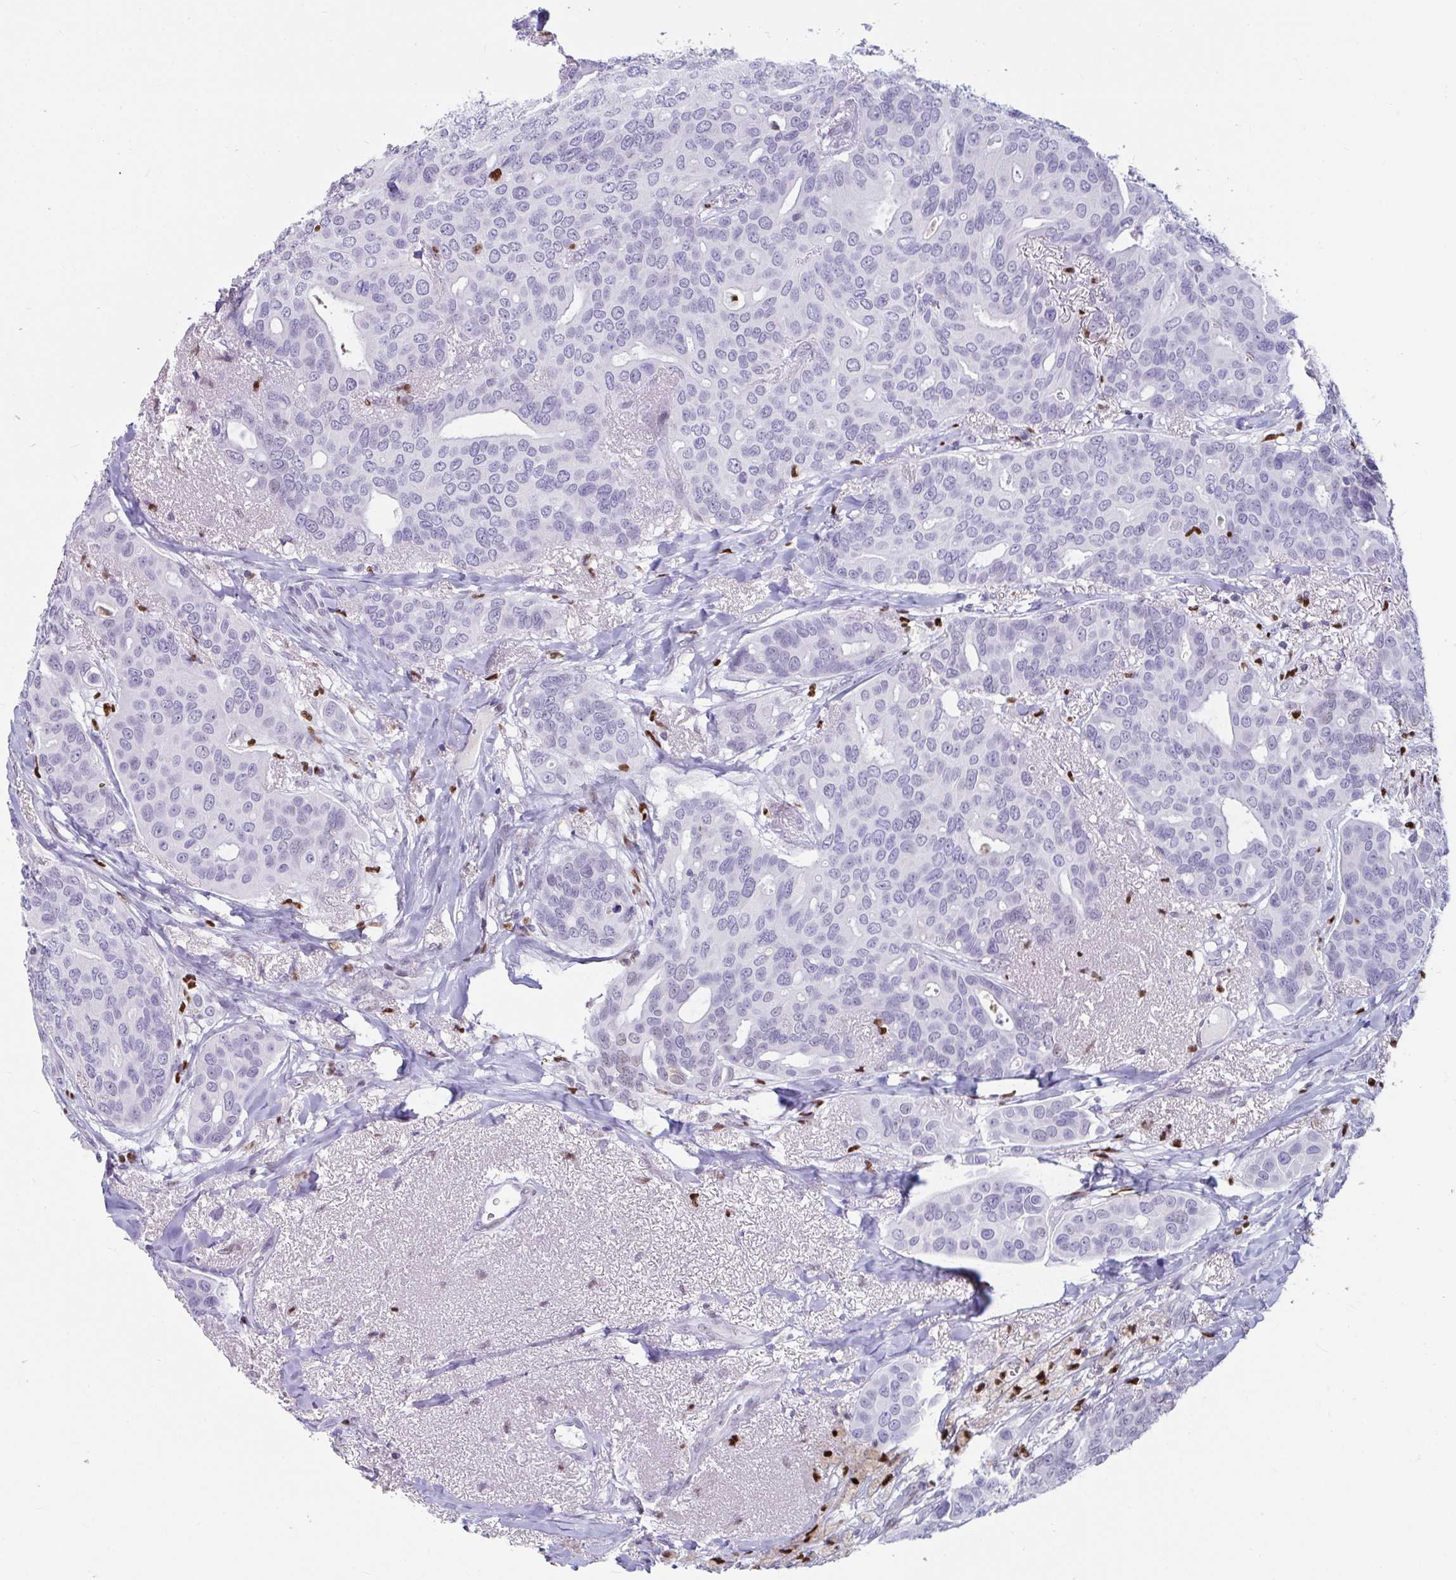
{"staining": {"intensity": "negative", "quantity": "none", "location": "none"}, "tissue": "breast cancer", "cell_type": "Tumor cells", "image_type": "cancer", "snomed": [{"axis": "morphology", "description": "Duct carcinoma"}, {"axis": "topography", "description": "Breast"}], "caption": "Immunohistochemistry (IHC) of breast cancer displays no expression in tumor cells.", "gene": "ZNF586", "patient": {"sex": "female", "age": 54}}